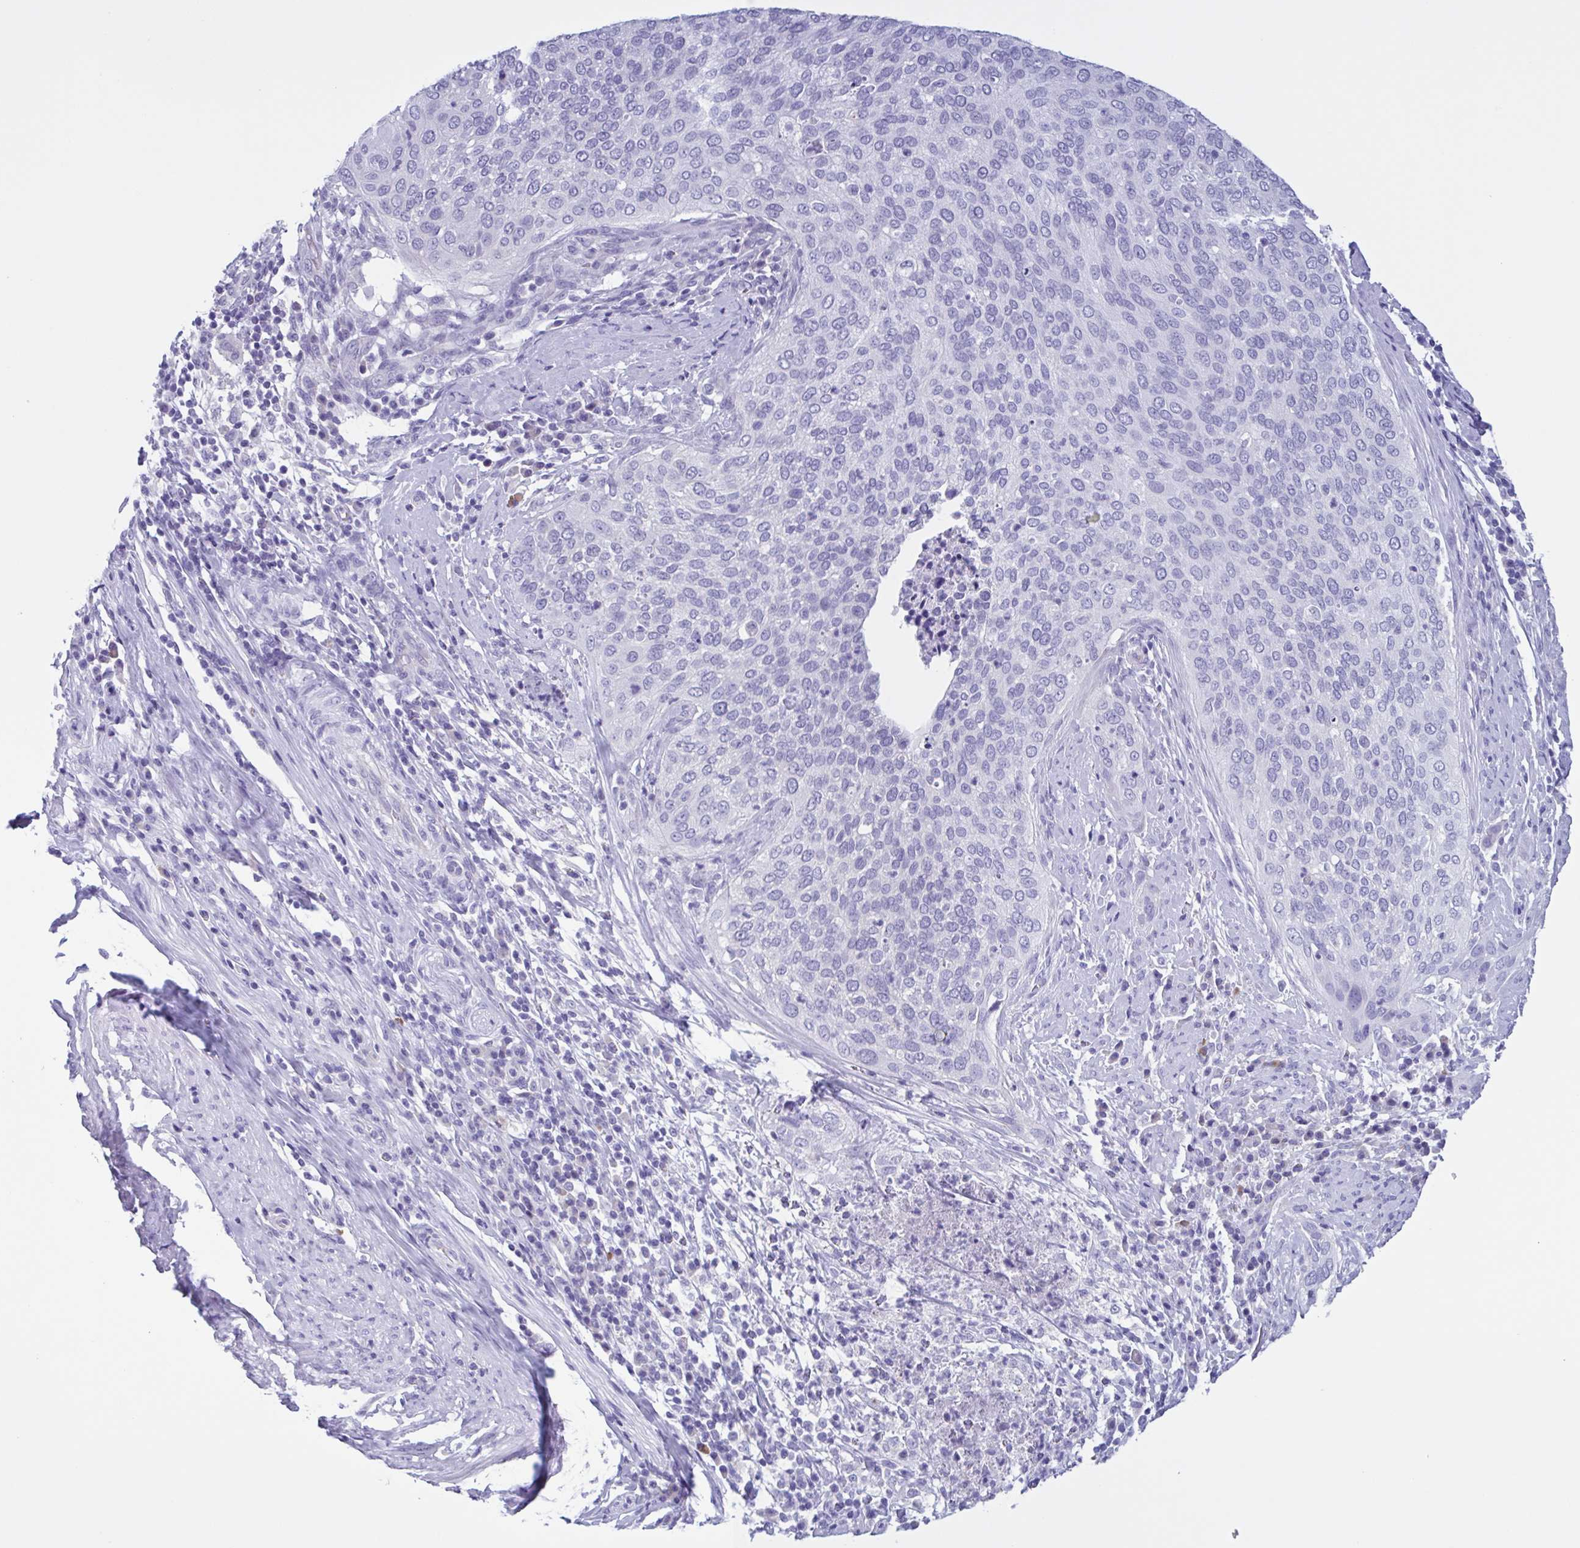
{"staining": {"intensity": "negative", "quantity": "none", "location": "none"}, "tissue": "cervical cancer", "cell_type": "Tumor cells", "image_type": "cancer", "snomed": [{"axis": "morphology", "description": "Squamous cell carcinoma, NOS"}, {"axis": "topography", "description": "Cervix"}], "caption": "DAB immunohistochemical staining of human squamous cell carcinoma (cervical) shows no significant staining in tumor cells.", "gene": "INAFM1", "patient": {"sex": "female", "age": 38}}